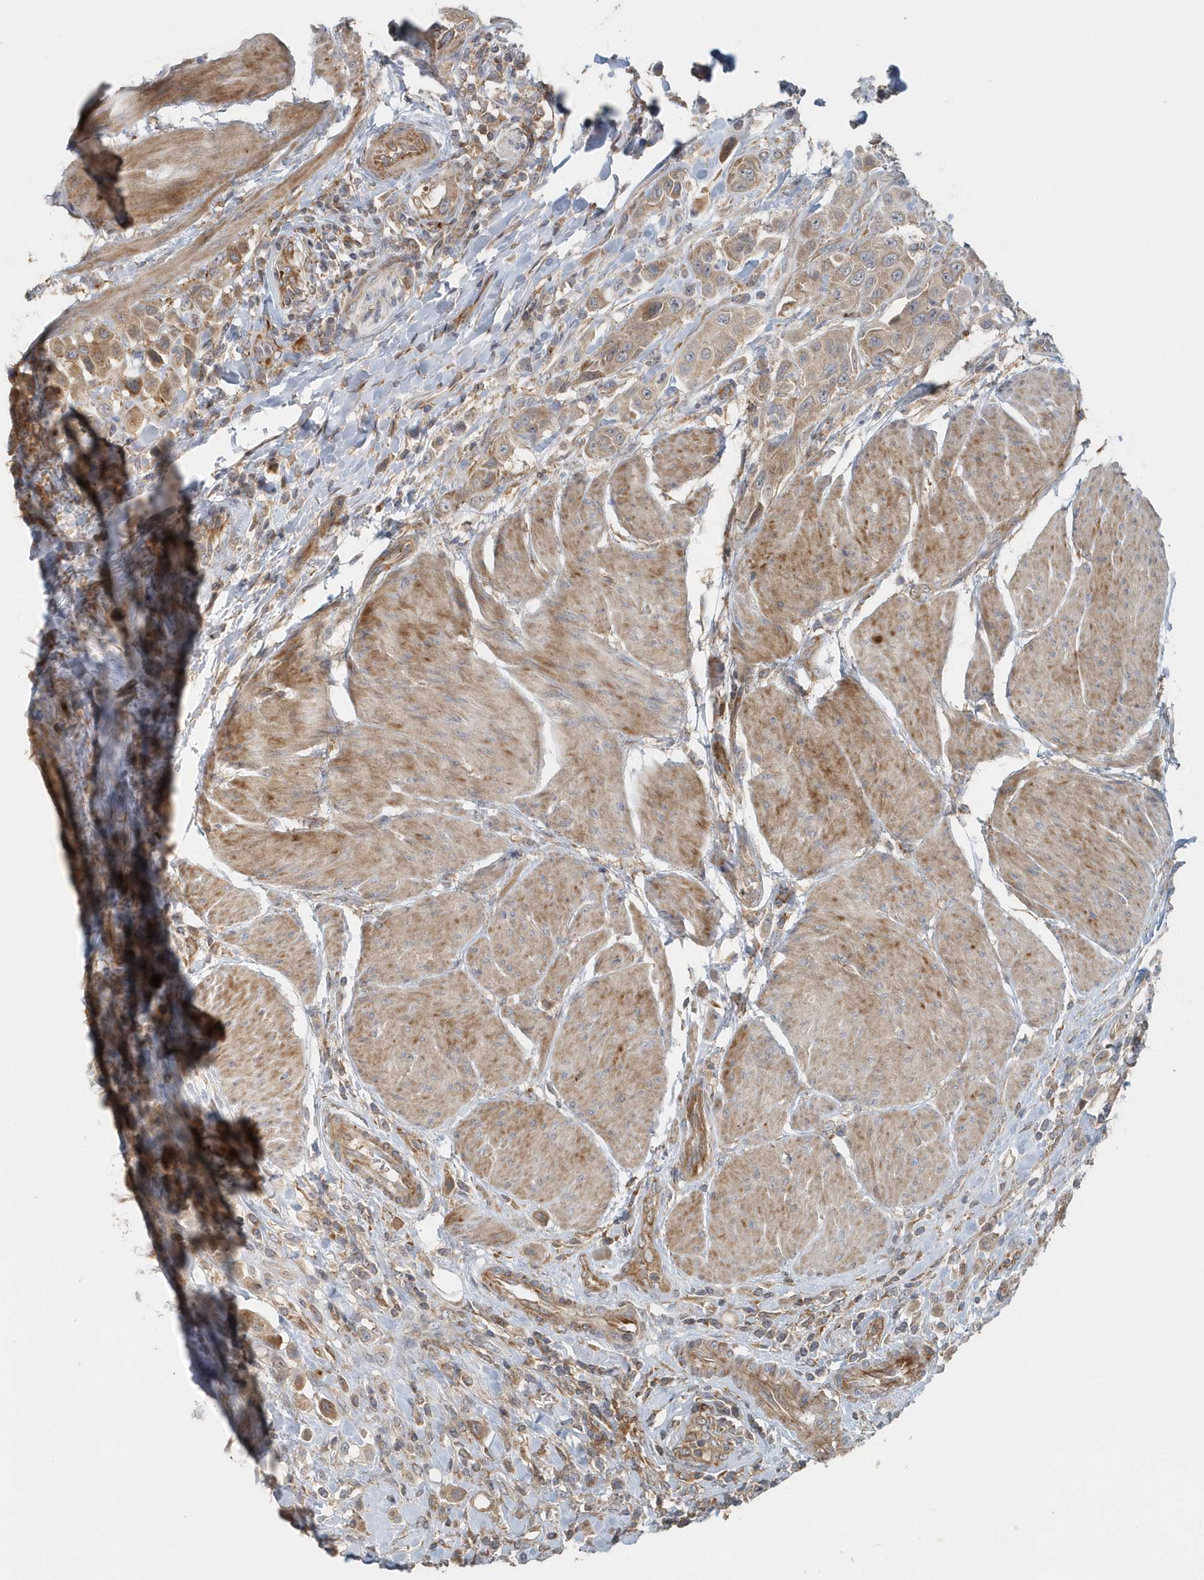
{"staining": {"intensity": "moderate", "quantity": ">75%", "location": "cytoplasmic/membranous"}, "tissue": "urothelial cancer", "cell_type": "Tumor cells", "image_type": "cancer", "snomed": [{"axis": "morphology", "description": "Urothelial carcinoma, High grade"}, {"axis": "topography", "description": "Urinary bladder"}], "caption": "Protein expression analysis of human urothelial carcinoma (high-grade) reveals moderate cytoplasmic/membranous staining in approximately >75% of tumor cells.", "gene": "MMUT", "patient": {"sex": "male", "age": 50}}